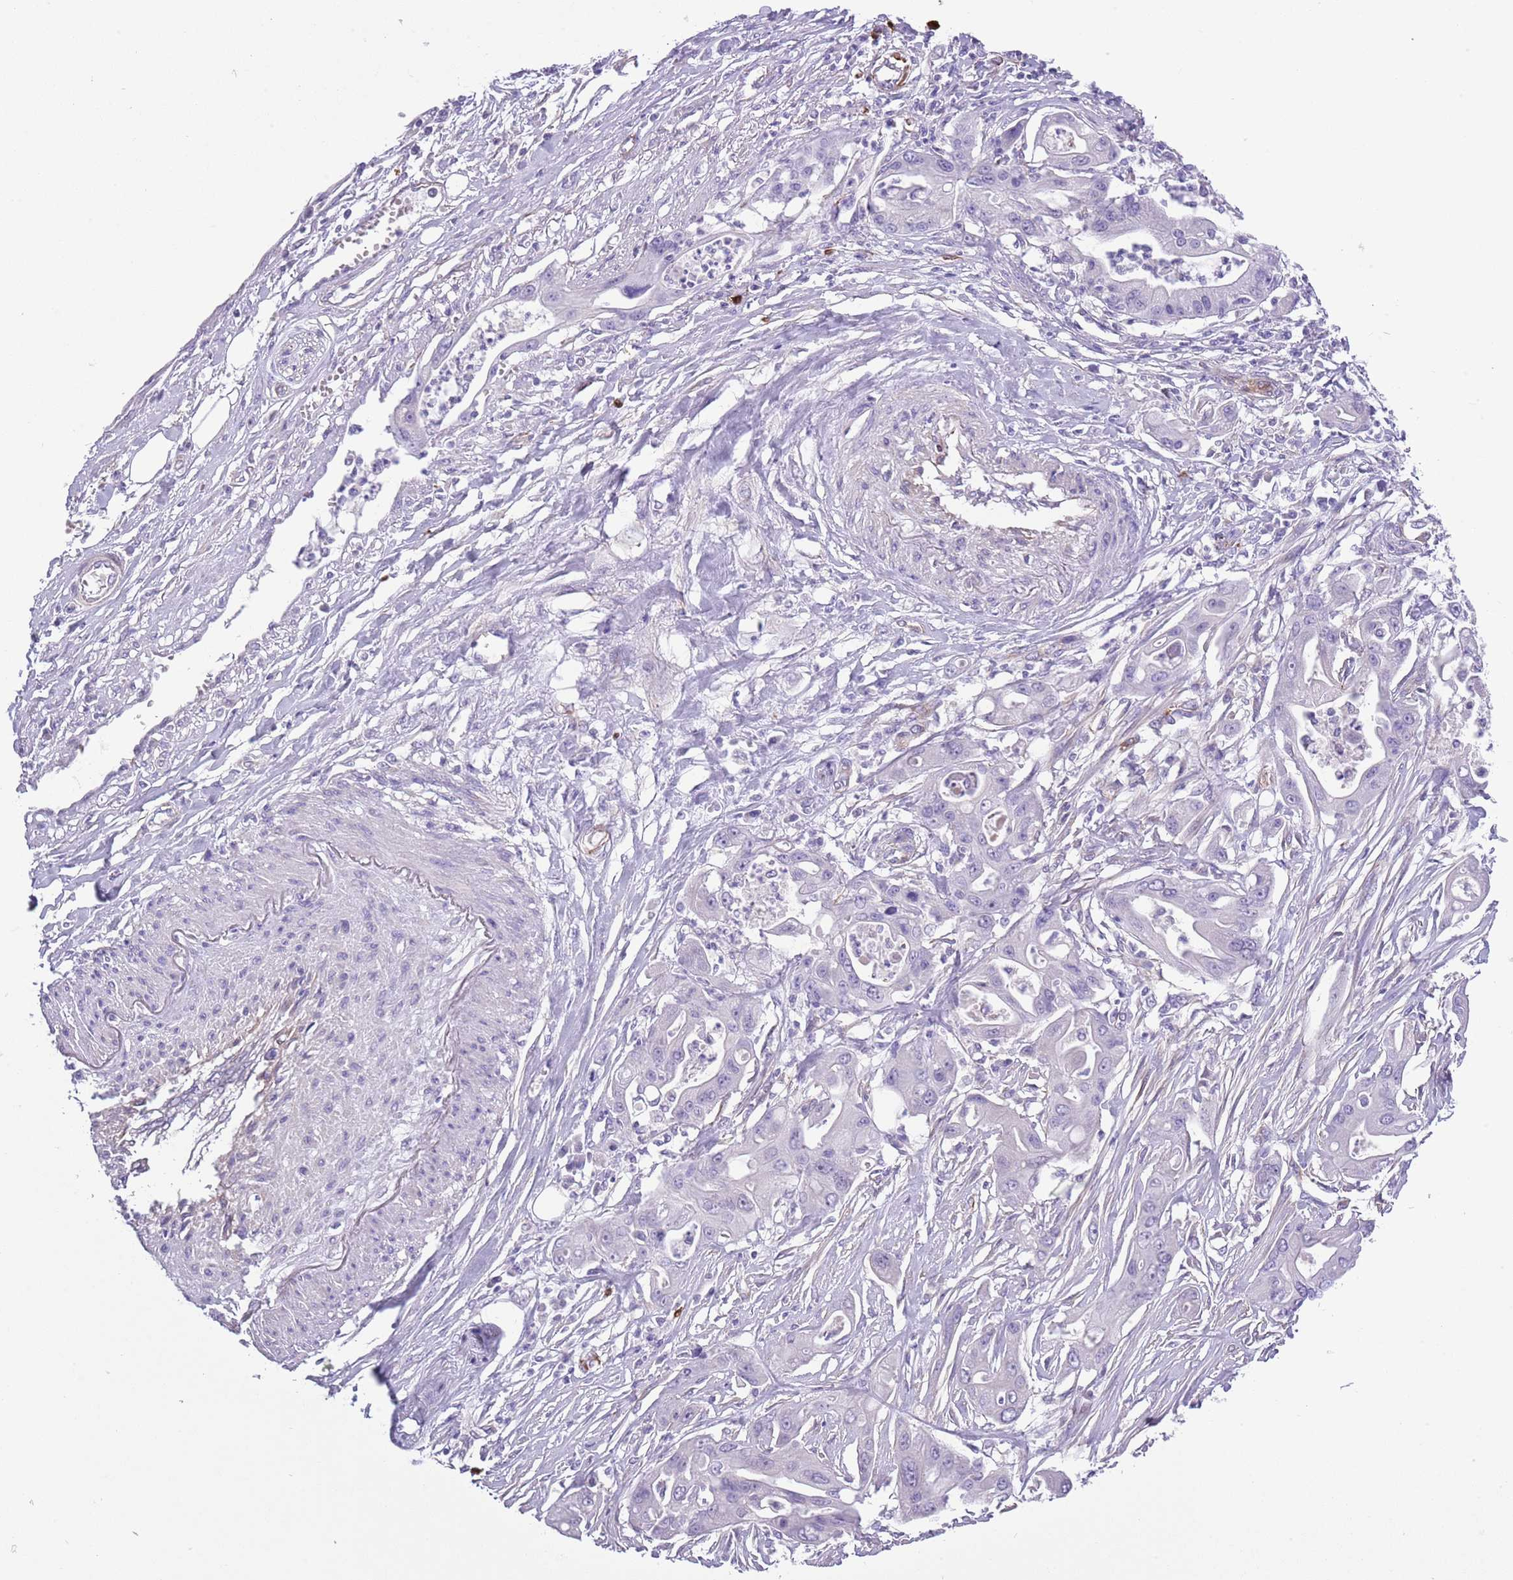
{"staining": {"intensity": "negative", "quantity": "none", "location": "none"}, "tissue": "ovarian cancer", "cell_type": "Tumor cells", "image_type": "cancer", "snomed": [{"axis": "morphology", "description": "Cystadenocarcinoma, mucinous, NOS"}, {"axis": "topography", "description": "Ovary"}], "caption": "A micrograph of human ovarian cancer (mucinous cystadenocarcinoma) is negative for staining in tumor cells.", "gene": "TSGA13", "patient": {"sex": "female", "age": 70}}